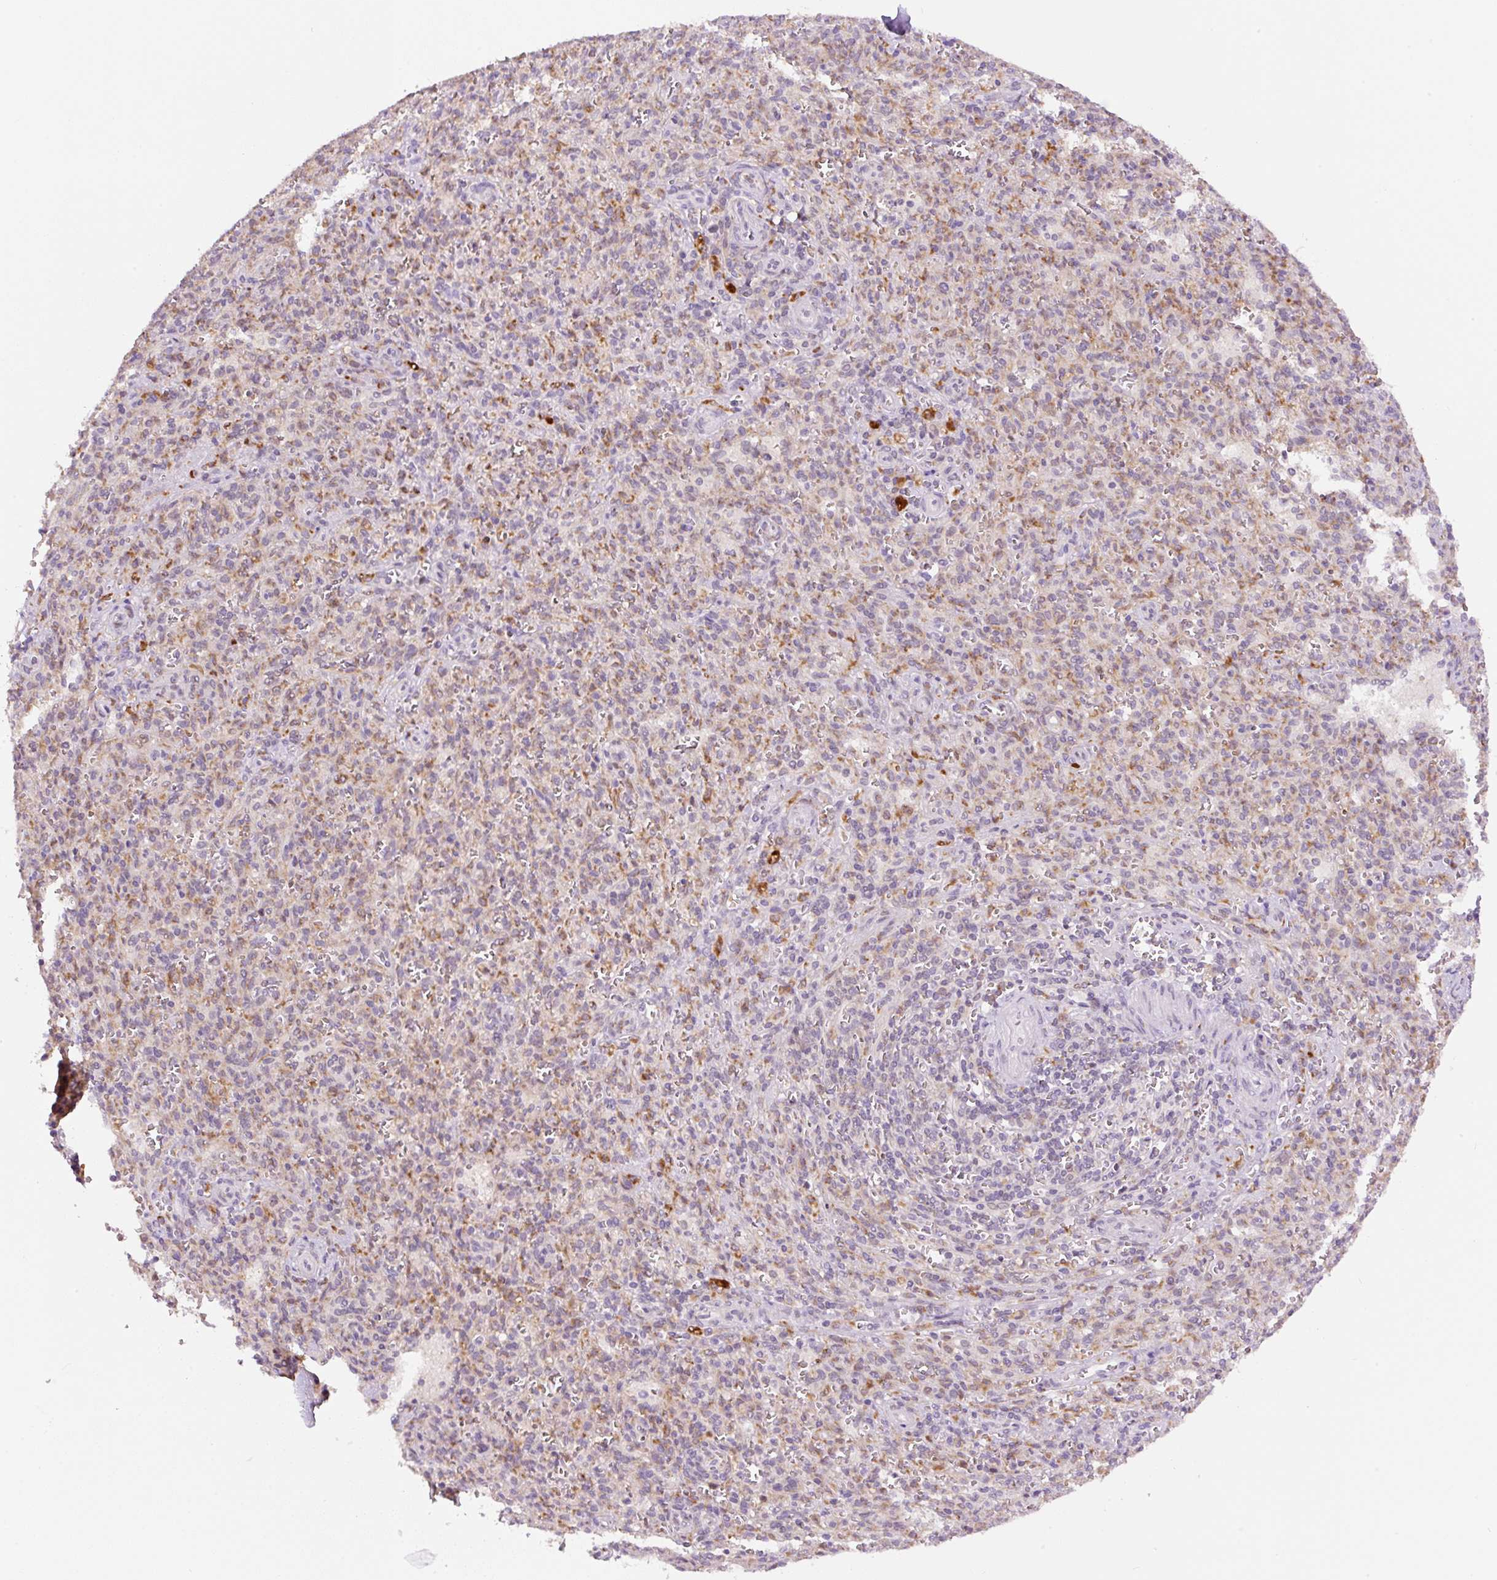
{"staining": {"intensity": "moderate", "quantity": "25%-75%", "location": "cytoplasmic/membranous"}, "tissue": "spleen", "cell_type": "Cells in red pulp", "image_type": "normal", "snomed": [{"axis": "morphology", "description": "Normal tissue, NOS"}, {"axis": "topography", "description": "Spleen"}], "caption": "IHC of unremarkable spleen displays medium levels of moderate cytoplasmic/membranous staining in about 25%-75% of cells in red pulp. The staining was performed using DAB to visualize the protein expression in brown, while the nuclei were stained in blue with hematoxylin (Magnification: 20x).", "gene": "CEBPZOS", "patient": {"sex": "female", "age": 26}}